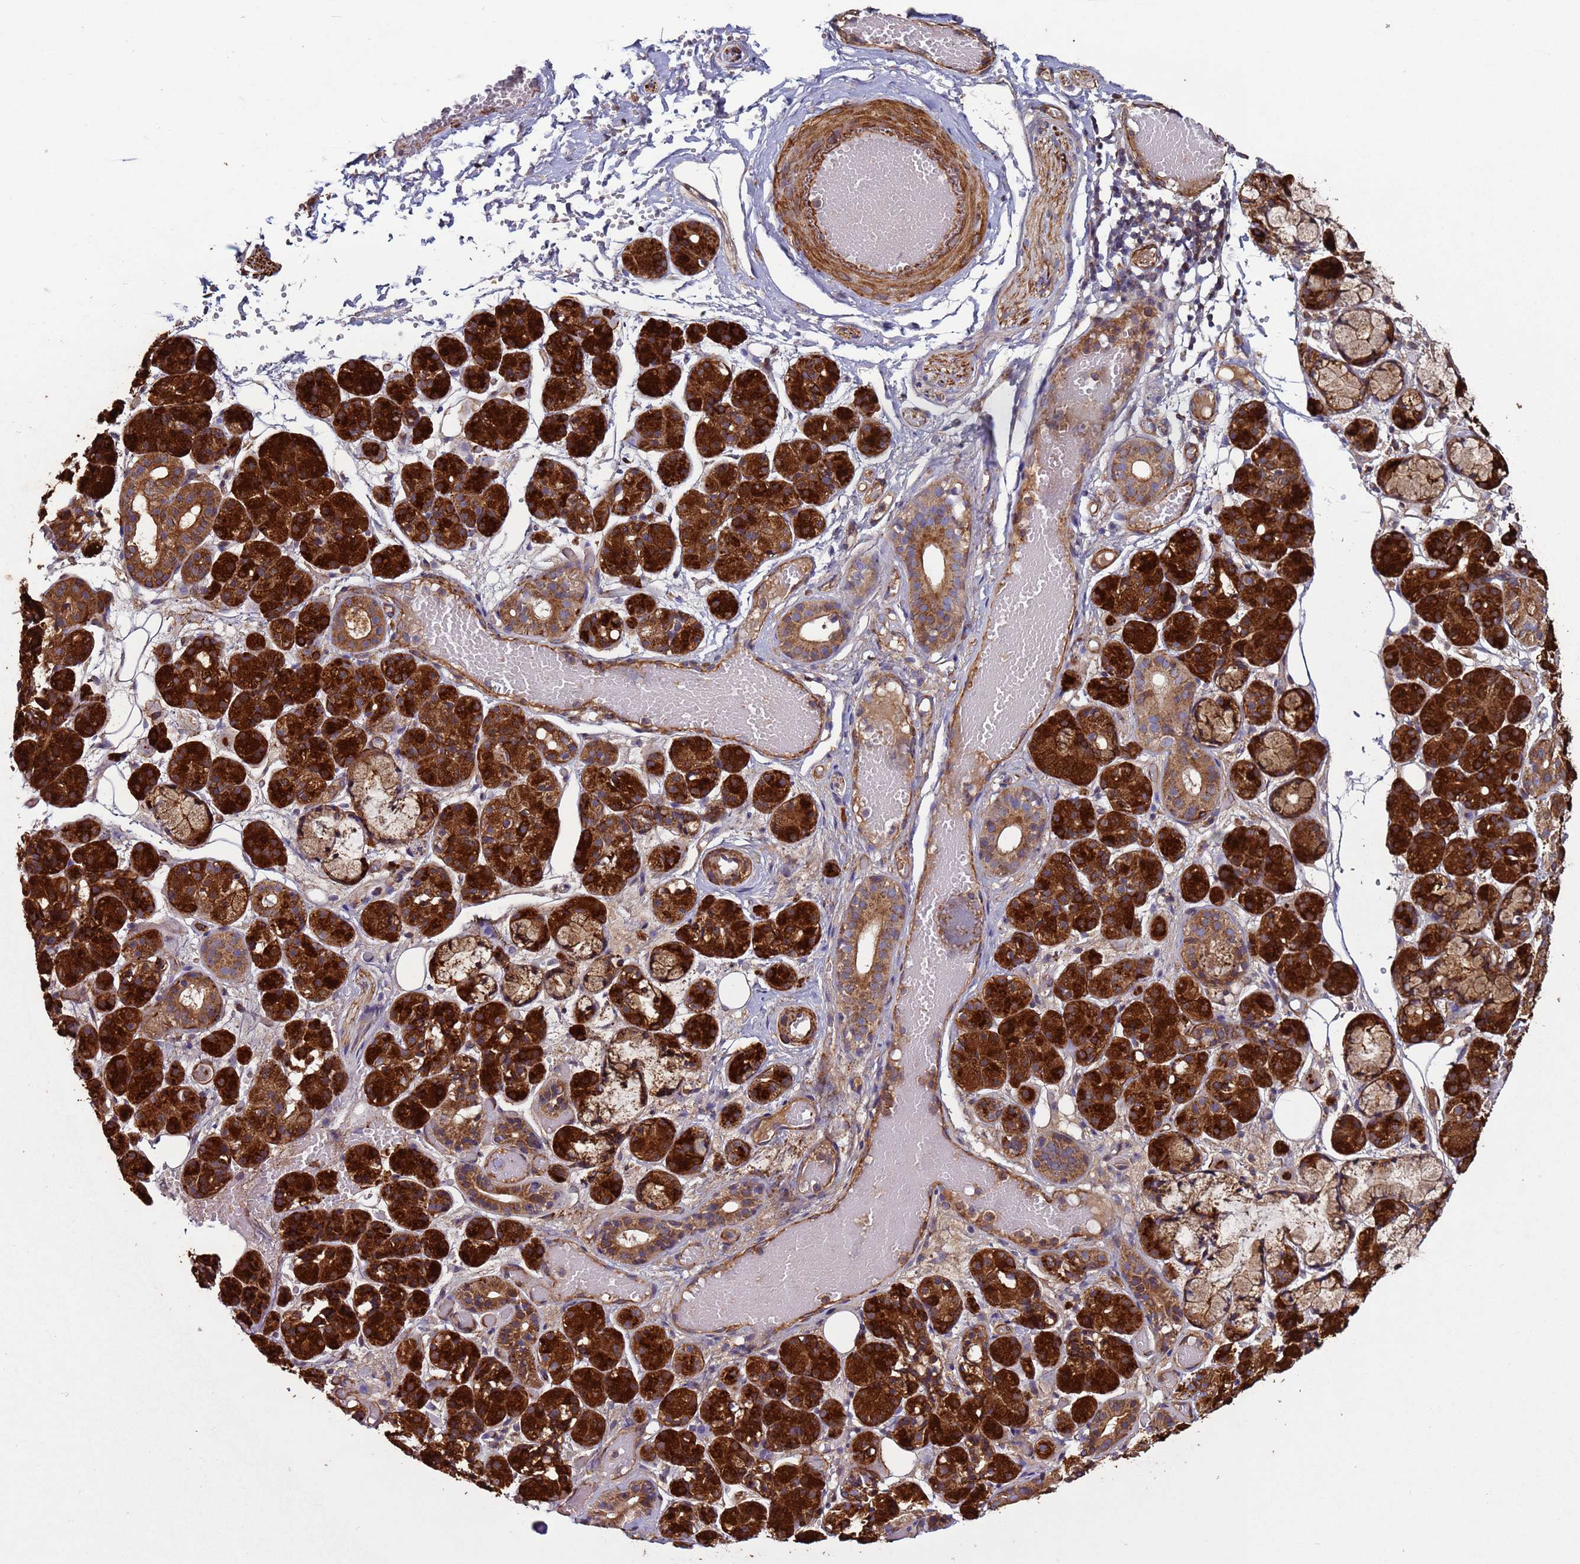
{"staining": {"intensity": "strong", "quantity": ">75%", "location": "cytoplasmic/membranous"}, "tissue": "salivary gland", "cell_type": "Glandular cells", "image_type": "normal", "snomed": [{"axis": "morphology", "description": "Normal tissue, NOS"}, {"axis": "topography", "description": "Salivary gland"}], "caption": "Unremarkable salivary gland exhibits strong cytoplasmic/membranous positivity in approximately >75% of glandular cells (DAB = brown stain, brightfield microscopy at high magnification)..", "gene": "ZBTB39", "patient": {"sex": "male", "age": 63}}